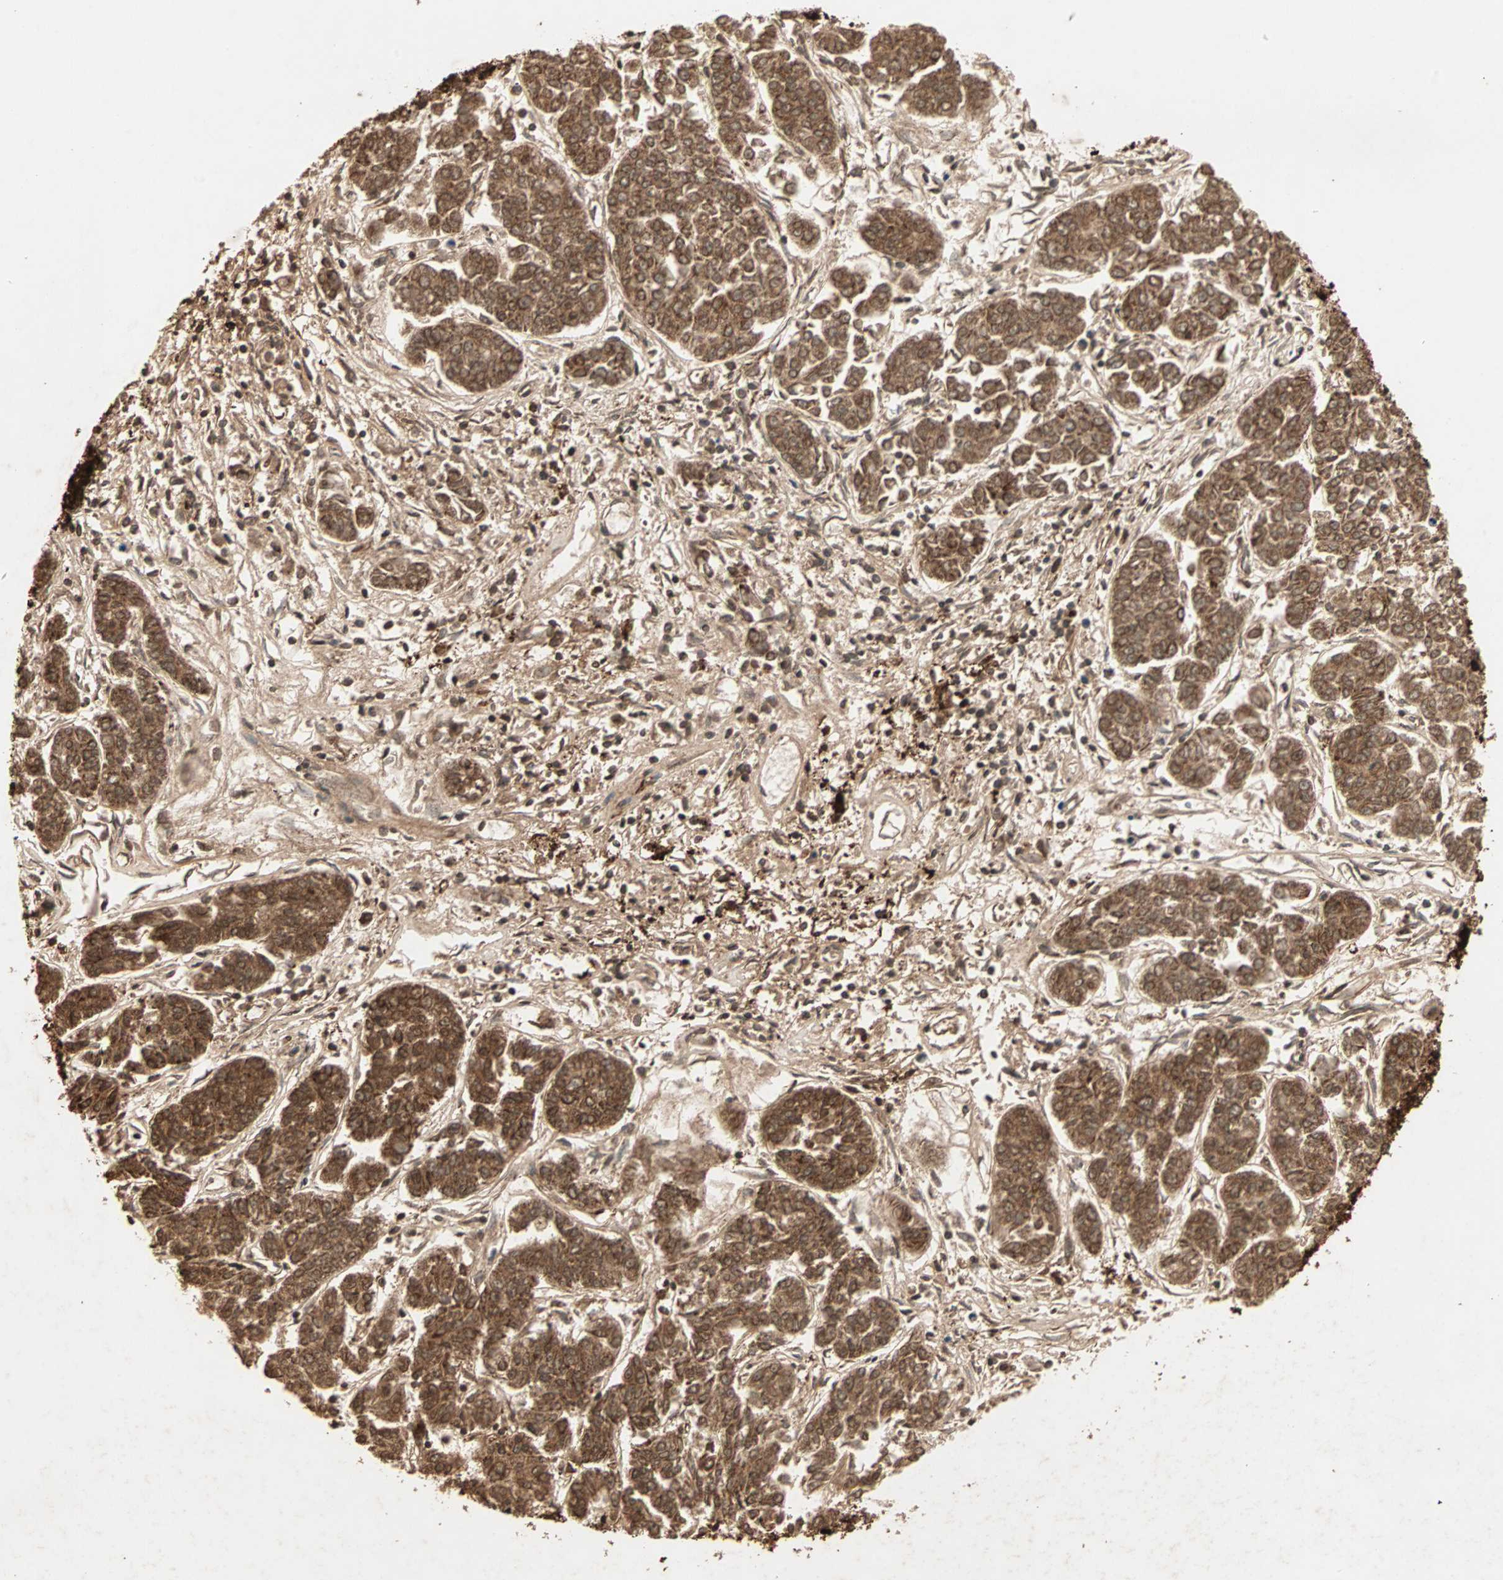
{"staining": {"intensity": "strong", "quantity": ">75%", "location": "cytoplasmic/membranous"}, "tissue": "lung cancer", "cell_type": "Tumor cells", "image_type": "cancer", "snomed": [{"axis": "morphology", "description": "Adenocarcinoma, NOS"}, {"axis": "topography", "description": "Lung"}], "caption": "Immunohistochemical staining of human lung adenocarcinoma shows high levels of strong cytoplasmic/membranous protein expression in about >75% of tumor cells. (IHC, brightfield microscopy, high magnification).", "gene": "RFFL", "patient": {"sex": "male", "age": 84}}